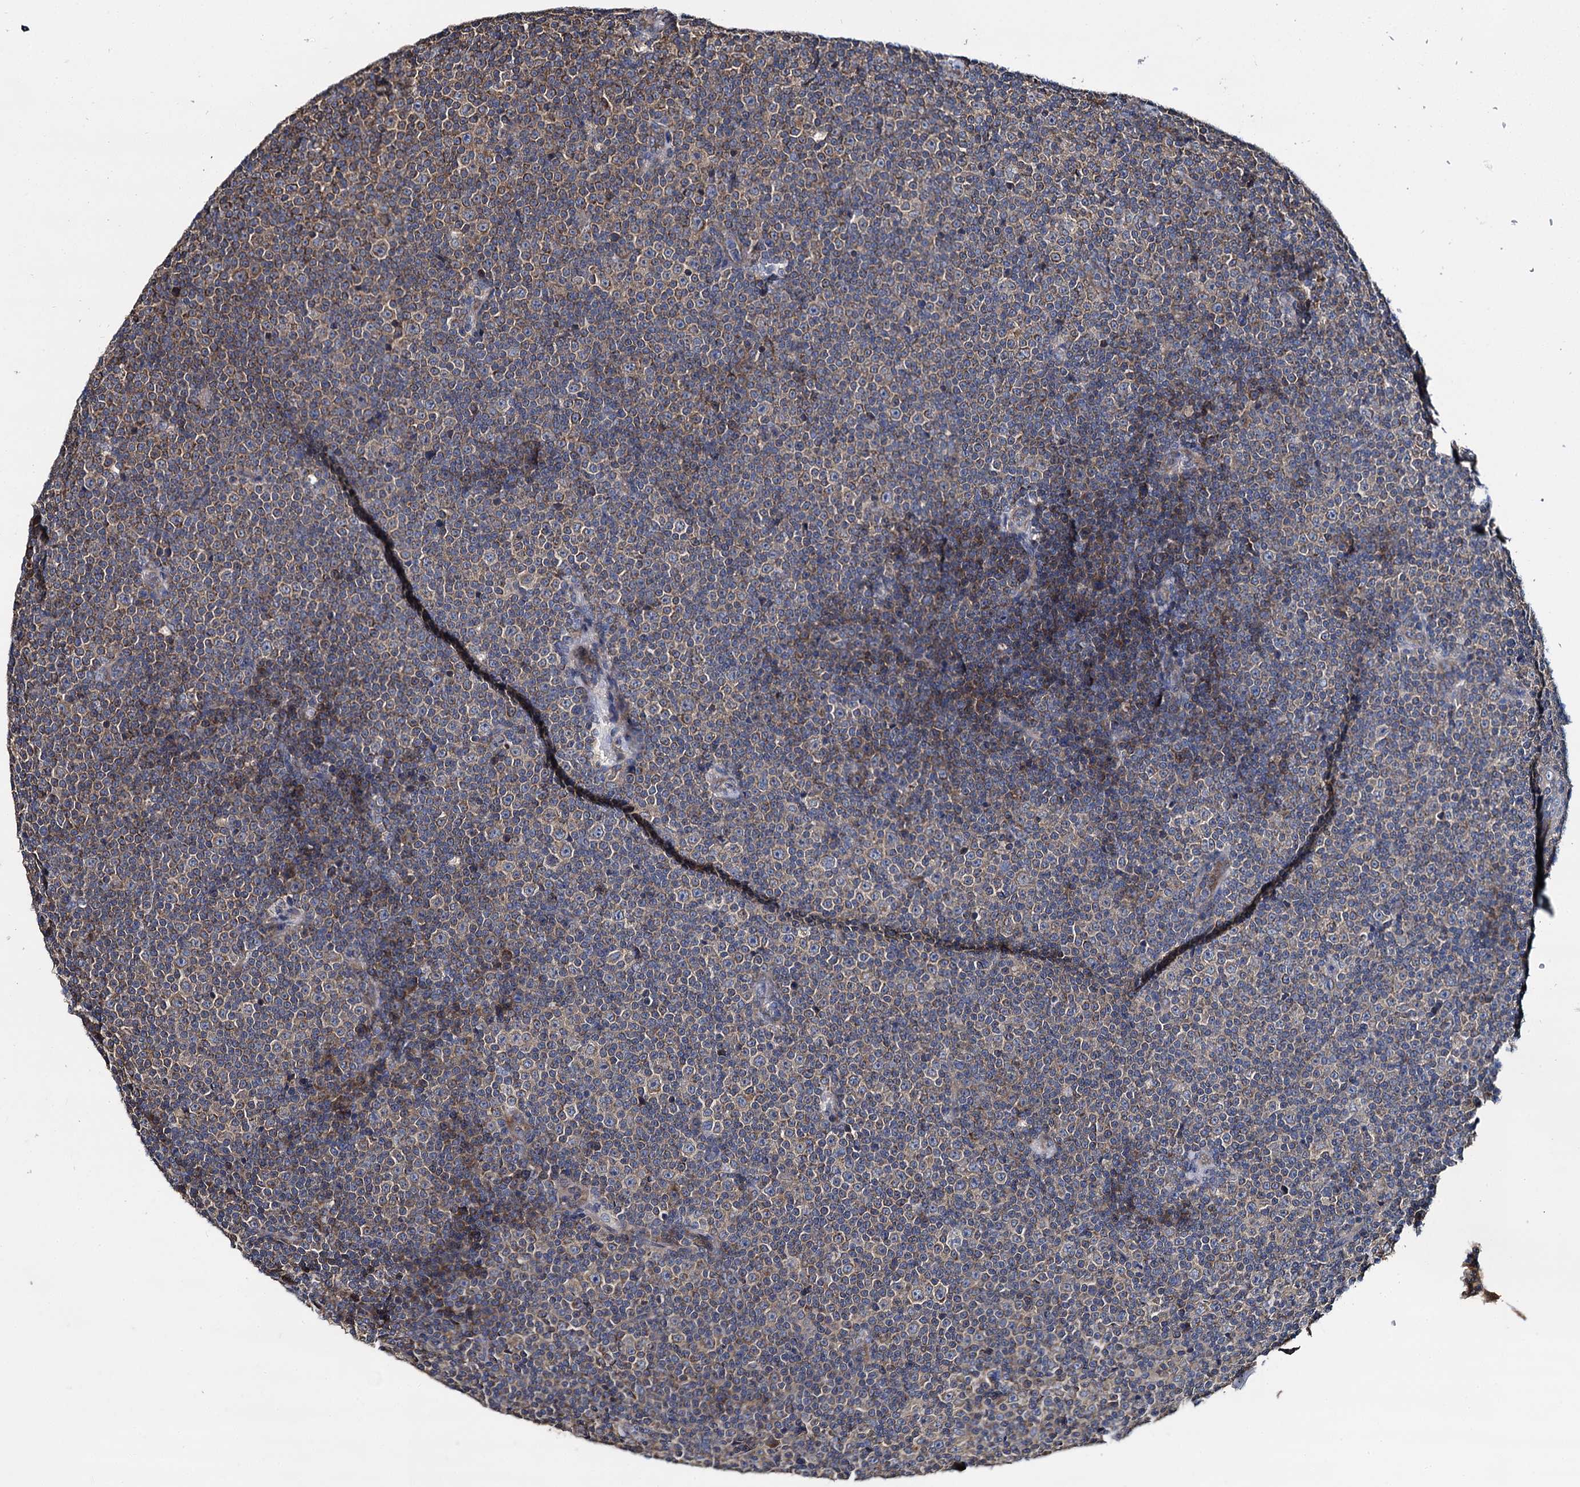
{"staining": {"intensity": "weak", "quantity": "25%-75%", "location": "cytoplasmic/membranous"}, "tissue": "lymphoma", "cell_type": "Tumor cells", "image_type": "cancer", "snomed": [{"axis": "morphology", "description": "Malignant lymphoma, non-Hodgkin's type, Low grade"}, {"axis": "topography", "description": "Lymph node"}], "caption": "IHC staining of low-grade malignant lymphoma, non-Hodgkin's type, which displays low levels of weak cytoplasmic/membranous positivity in about 25%-75% of tumor cells indicating weak cytoplasmic/membranous protein staining. The staining was performed using DAB (3,3'-diaminobenzidine) (brown) for protein detection and nuclei were counterstained in hematoxylin (blue).", "gene": "CEP192", "patient": {"sex": "female", "age": 67}}